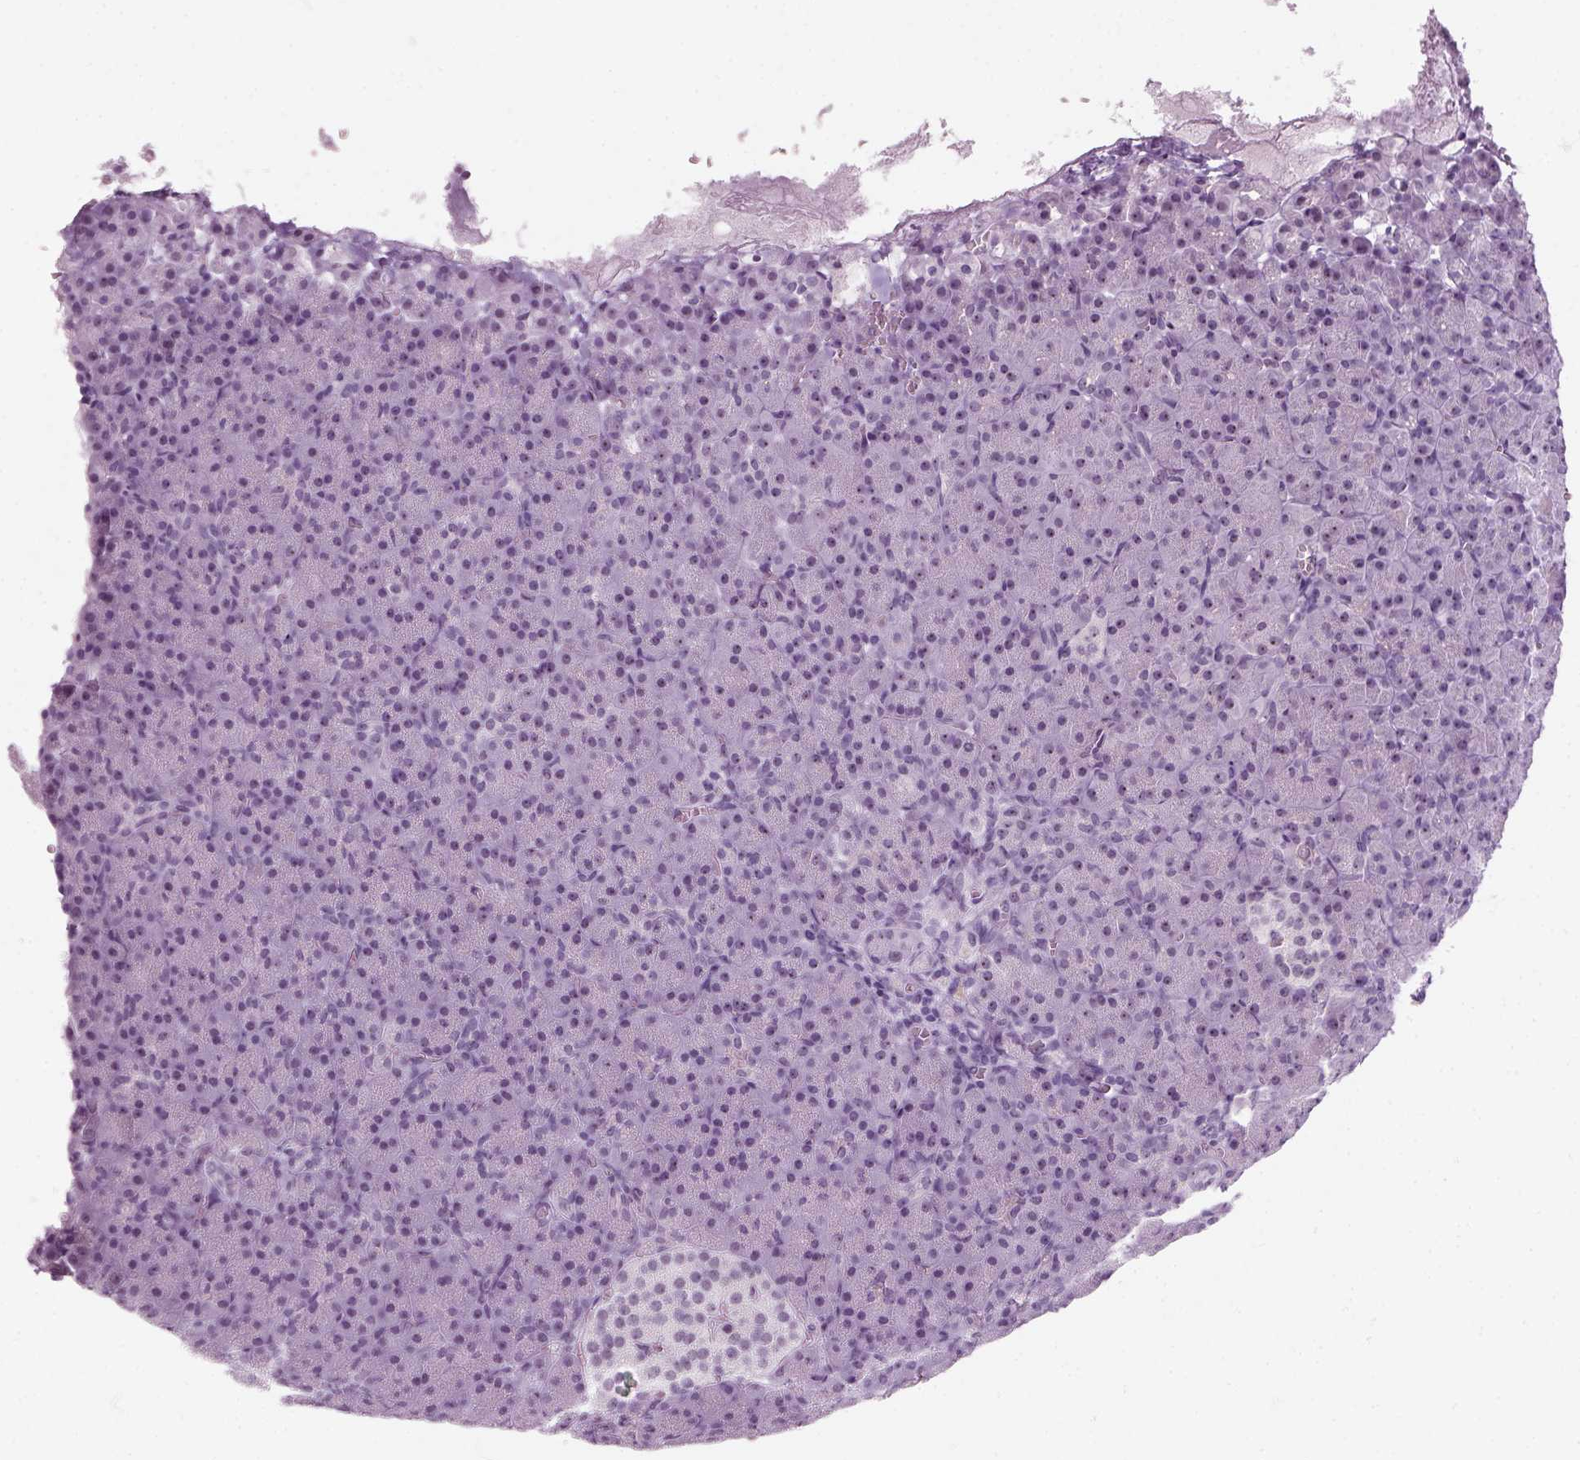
{"staining": {"intensity": "moderate", "quantity": "<25%", "location": "nuclear"}, "tissue": "pancreas", "cell_type": "Exocrine glandular cells", "image_type": "normal", "snomed": [{"axis": "morphology", "description": "Normal tissue, NOS"}, {"axis": "topography", "description": "Pancreas"}], "caption": "Protein staining demonstrates moderate nuclear expression in approximately <25% of exocrine glandular cells in normal pancreas.", "gene": "ZNF865", "patient": {"sex": "female", "age": 74}}